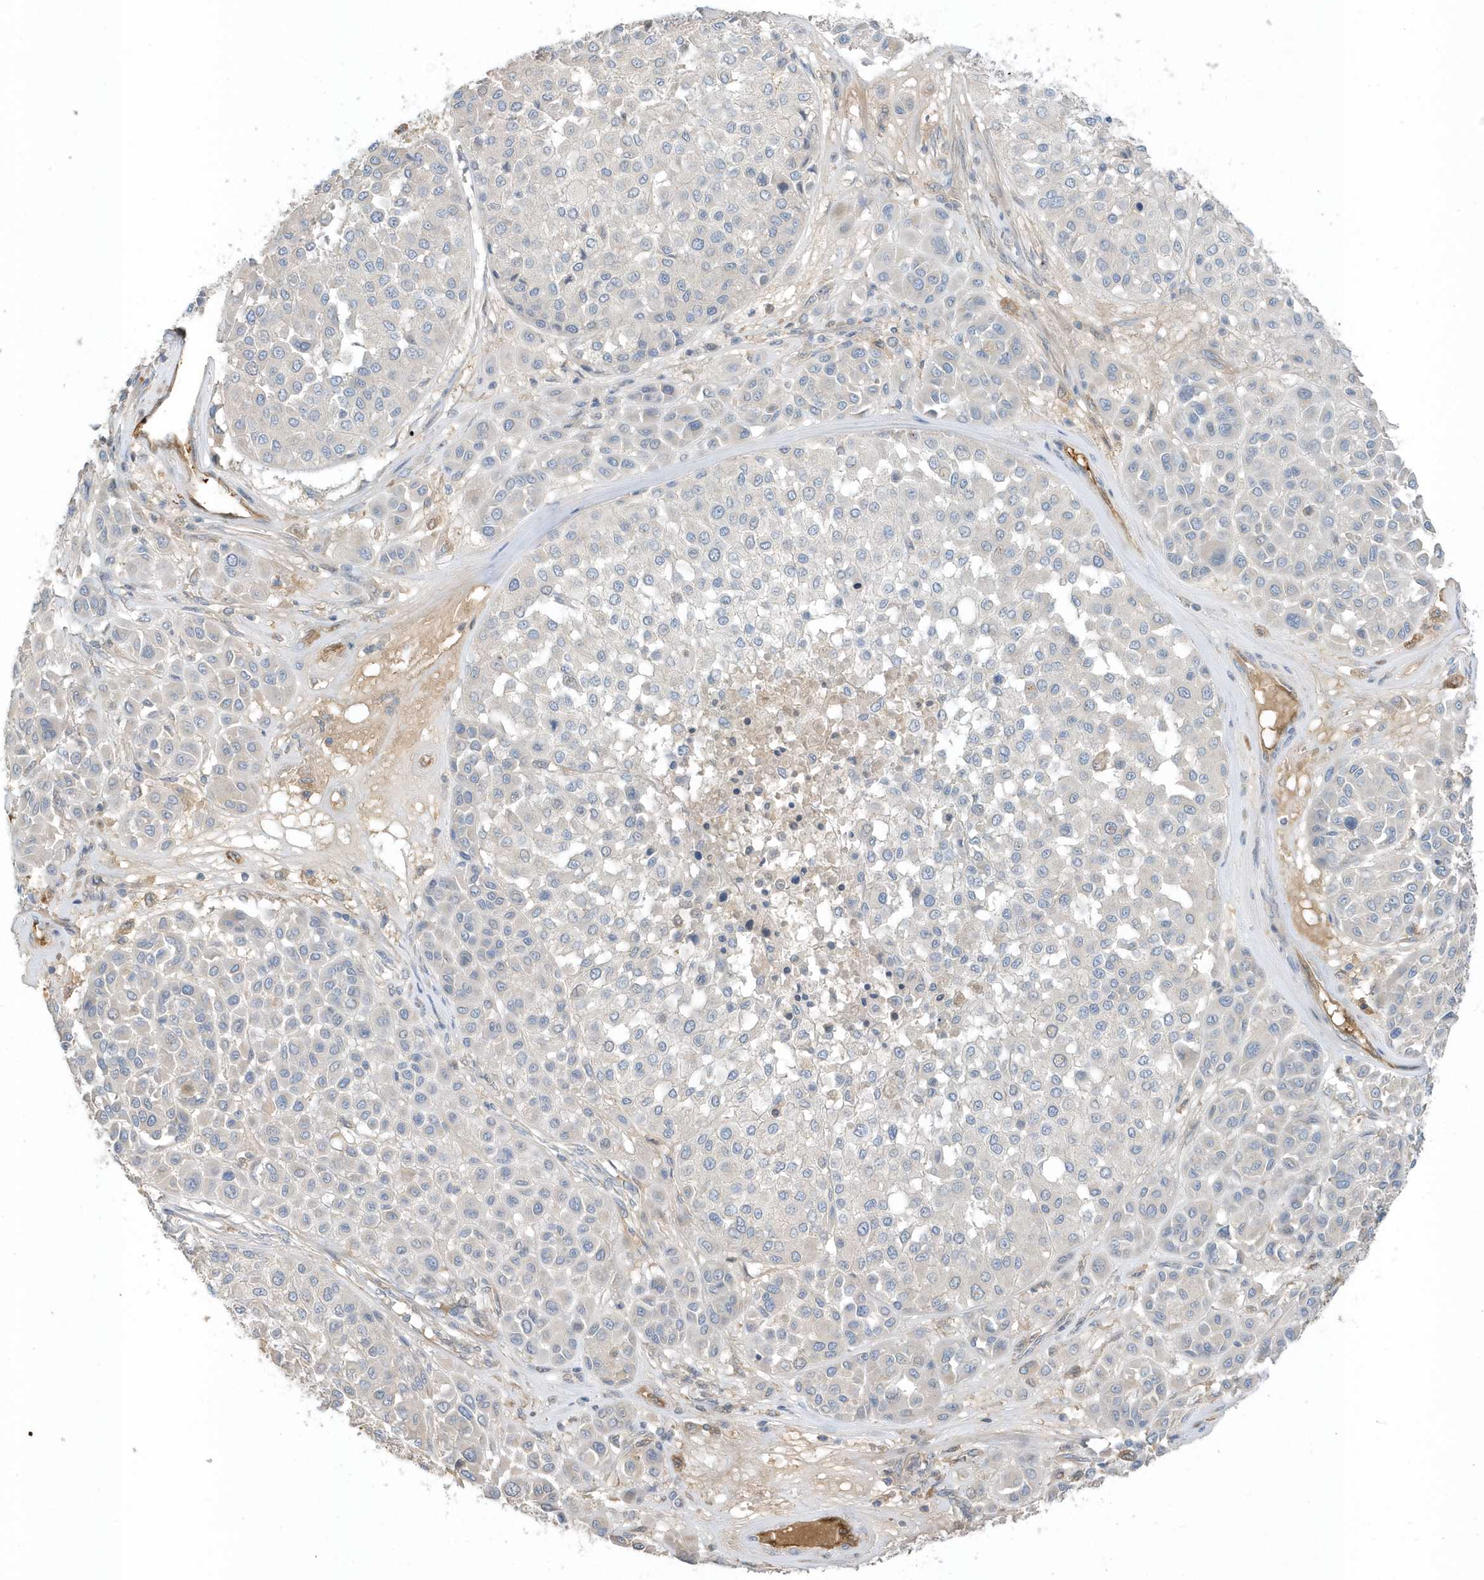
{"staining": {"intensity": "negative", "quantity": "none", "location": "none"}, "tissue": "melanoma", "cell_type": "Tumor cells", "image_type": "cancer", "snomed": [{"axis": "morphology", "description": "Malignant melanoma, Metastatic site"}, {"axis": "topography", "description": "Soft tissue"}], "caption": "A high-resolution image shows immunohistochemistry (IHC) staining of melanoma, which reveals no significant staining in tumor cells. The staining was performed using DAB (3,3'-diaminobenzidine) to visualize the protein expression in brown, while the nuclei were stained in blue with hematoxylin (Magnification: 20x).", "gene": "USP53", "patient": {"sex": "male", "age": 41}}